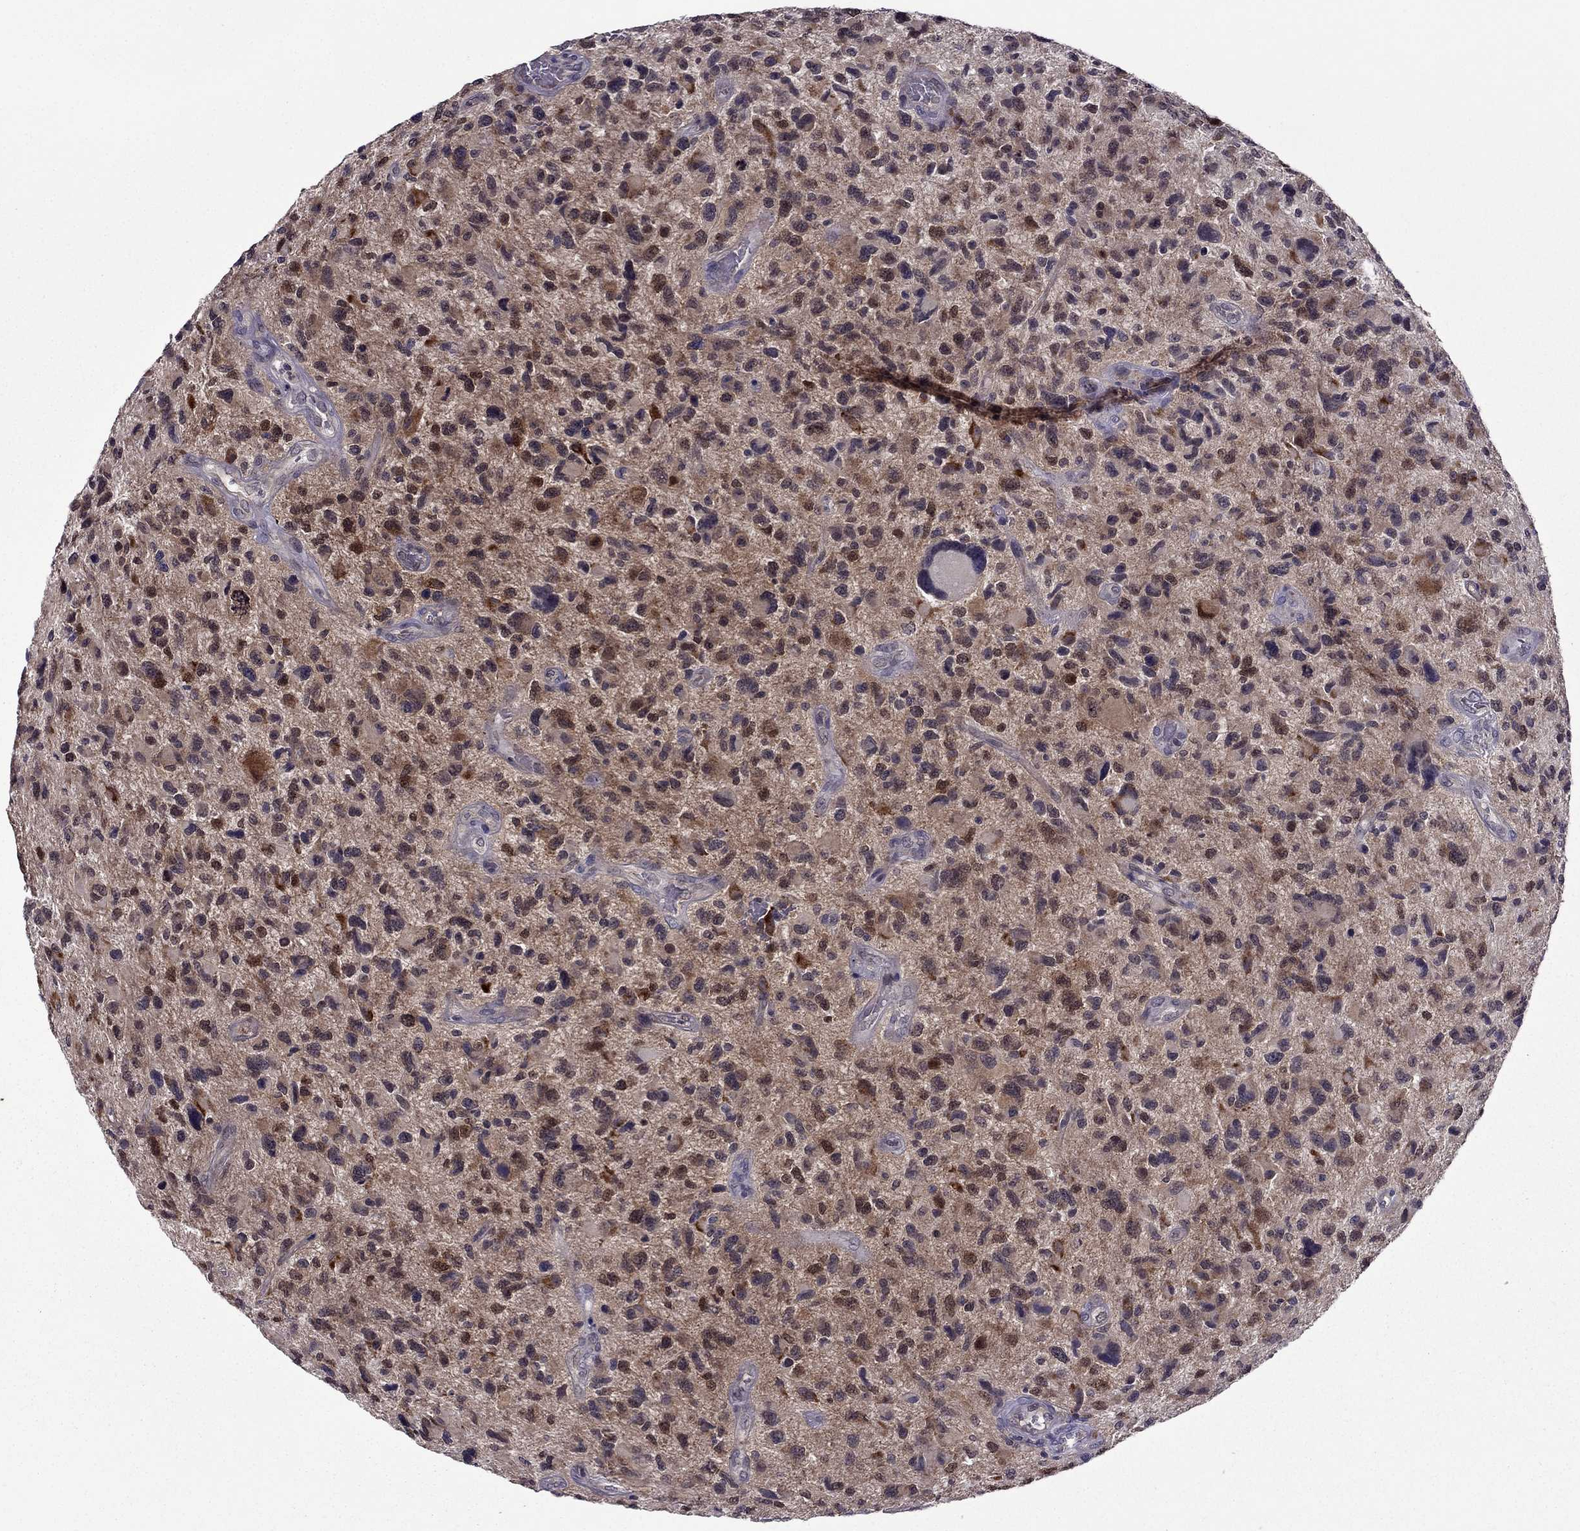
{"staining": {"intensity": "weak", "quantity": ">75%", "location": "cytoplasmic/membranous"}, "tissue": "glioma", "cell_type": "Tumor cells", "image_type": "cancer", "snomed": [{"axis": "morphology", "description": "Glioma, malignant, NOS"}, {"axis": "morphology", "description": "Glioma, malignant, High grade"}, {"axis": "topography", "description": "Brain"}], "caption": "A high-resolution histopathology image shows IHC staining of glioma, which reveals weak cytoplasmic/membranous positivity in about >75% of tumor cells. (brown staining indicates protein expression, while blue staining denotes nuclei).", "gene": "CDK5", "patient": {"sex": "female", "age": 71}}